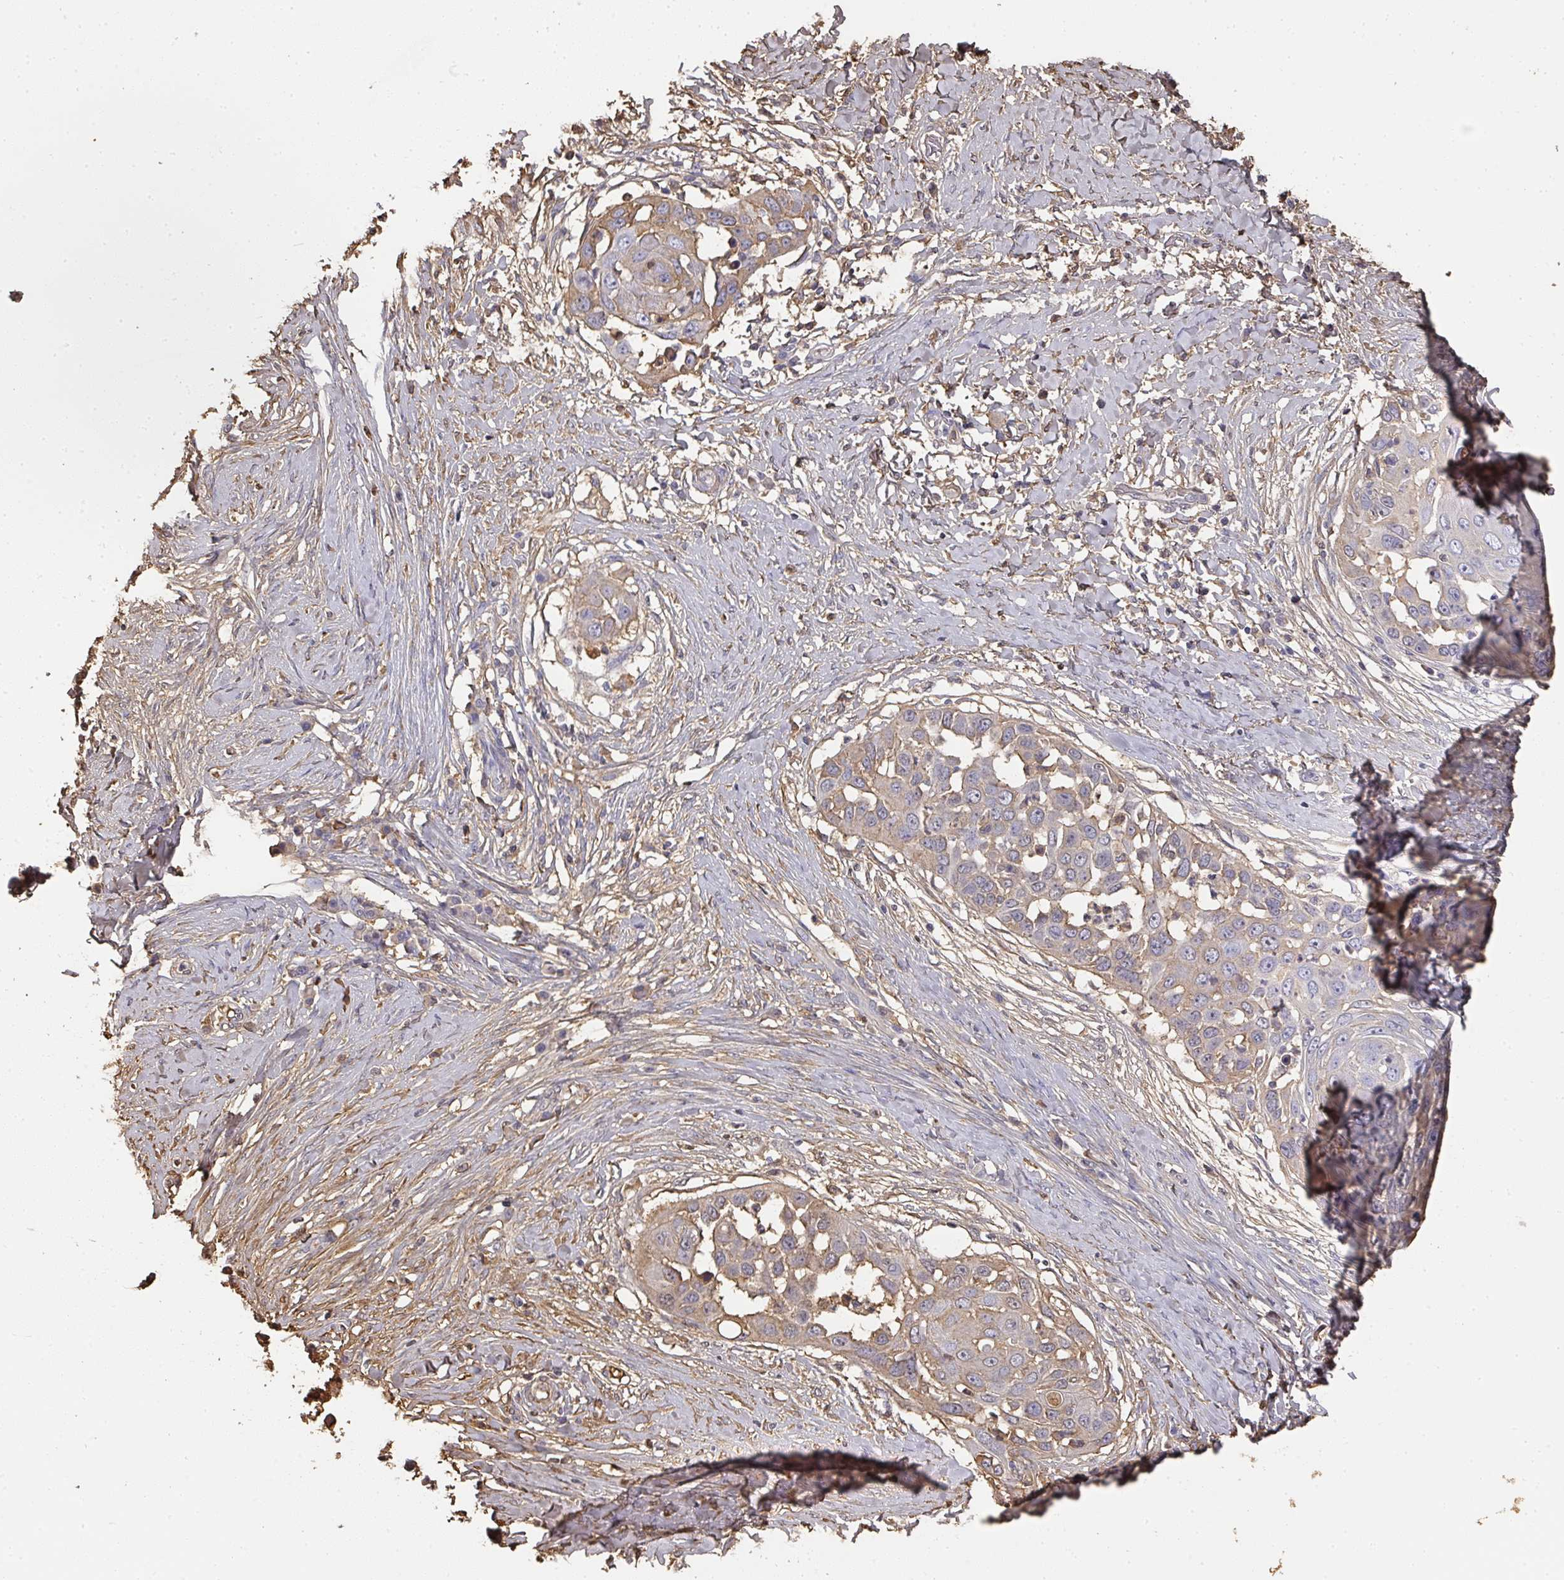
{"staining": {"intensity": "weak", "quantity": "<25%", "location": "cytoplasmic/membranous"}, "tissue": "skin cancer", "cell_type": "Tumor cells", "image_type": "cancer", "snomed": [{"axis": "morphology", "description": "Squamous cell carcinoma, NOS"}, {"axis": "topography", "description": "Skin"}], "caption": "Immunohistochemical staining of human skin cancer (squamous cell carcinoma) reveals no significant expression in tumor cells.", "gene": "ALB", "patient": {"sex": "female", "age": 44}}